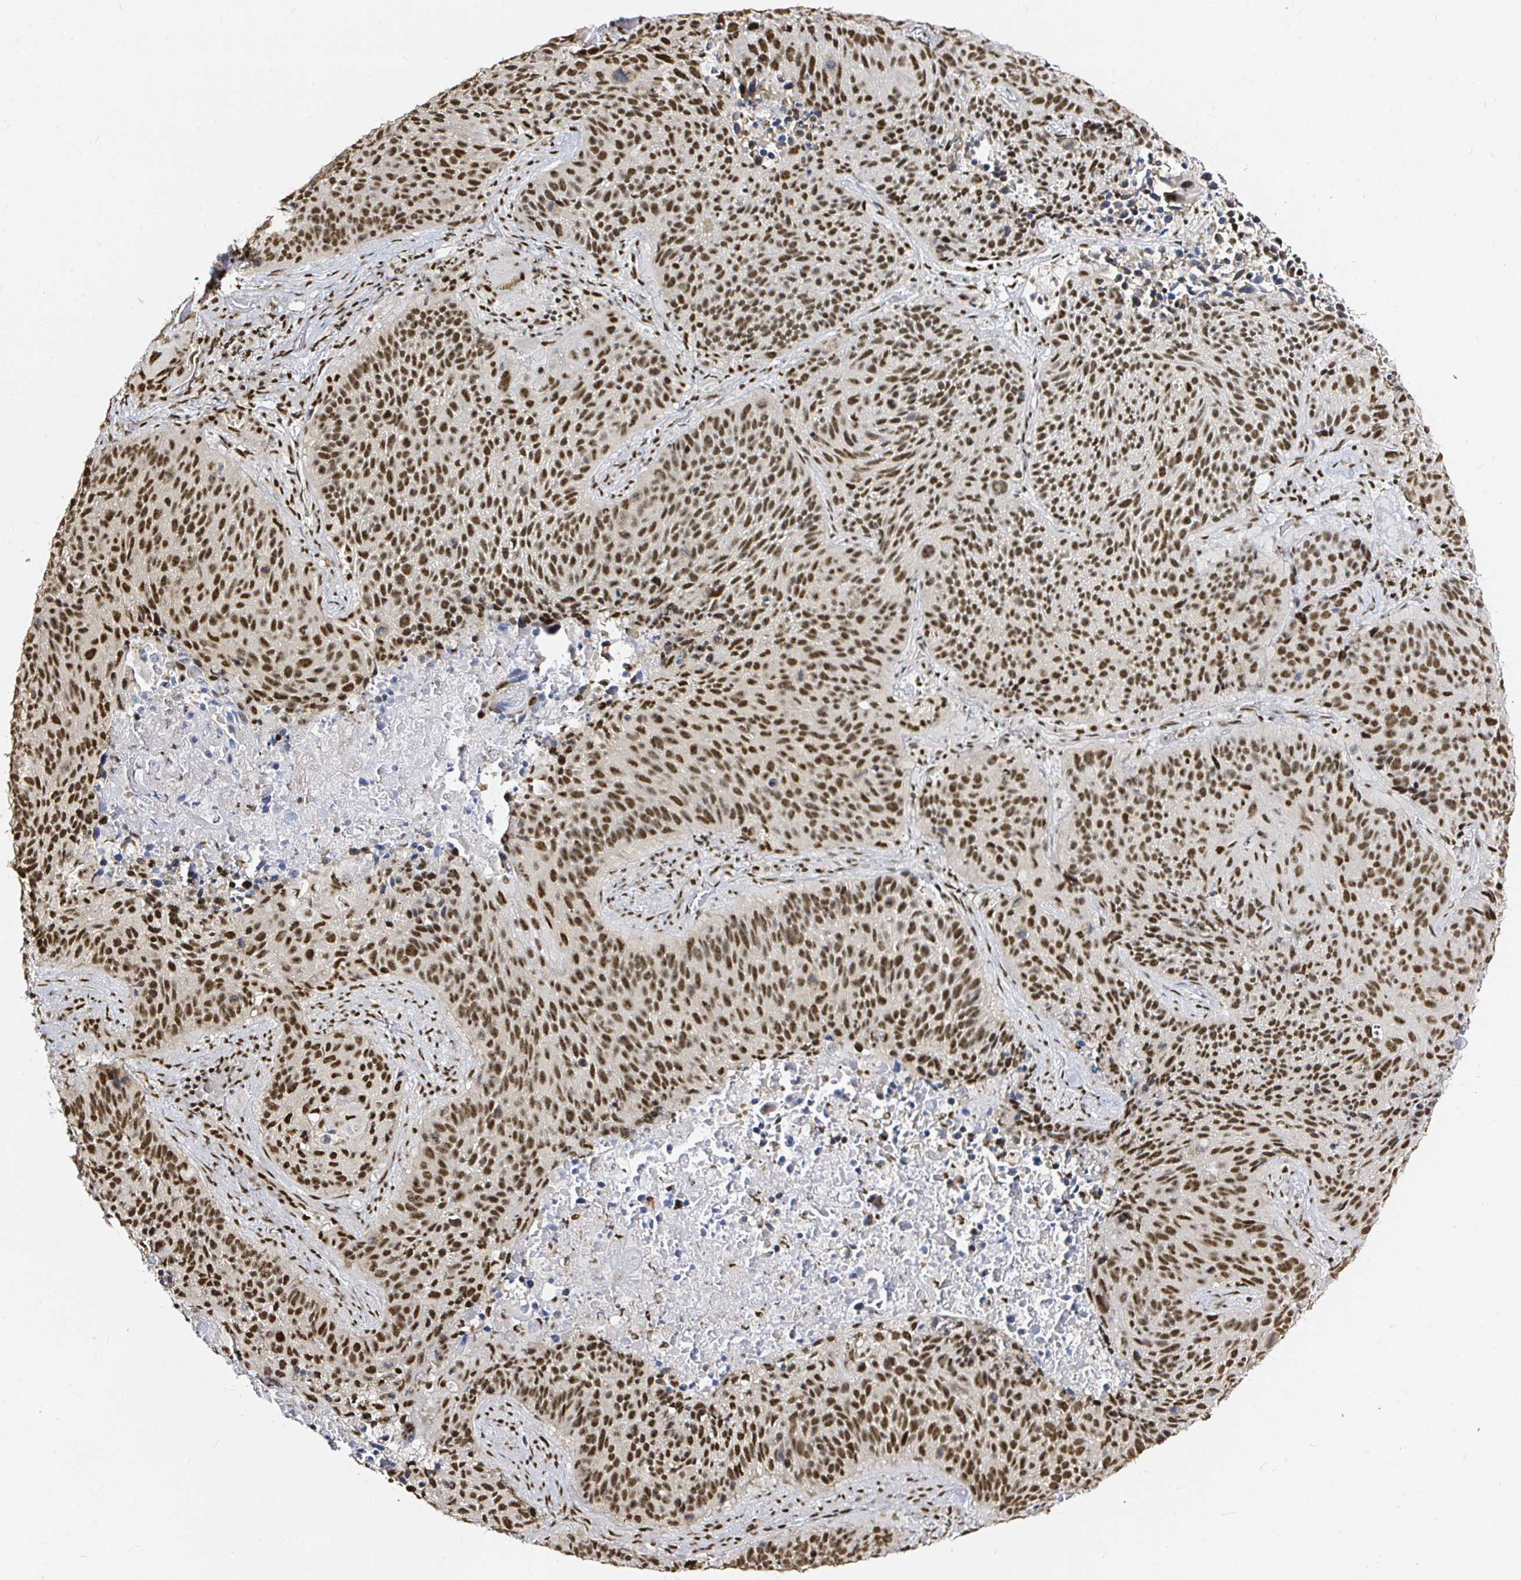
{"staining": {"intensity": "moderate", "quantity": ">75%", "location": "nuclear"}, "tissue": "lung cancer", "cell_type": "Tumor cells", "image_type": "cancer", "snomed": [{"axis": "morphology", "description": "Squamous cell carcinoma, NOS"}, {"axis": "topography", "description": "Lung"}], "caption": "Moderate nuclear staining for a protein is appreciated in approximately >75% of tumor cells of squamous cell carcinoma (lung) using immunohistochemistry (IHC).", "gene": "SNRPC", "patient": {"sex": "male", "age": 68}}